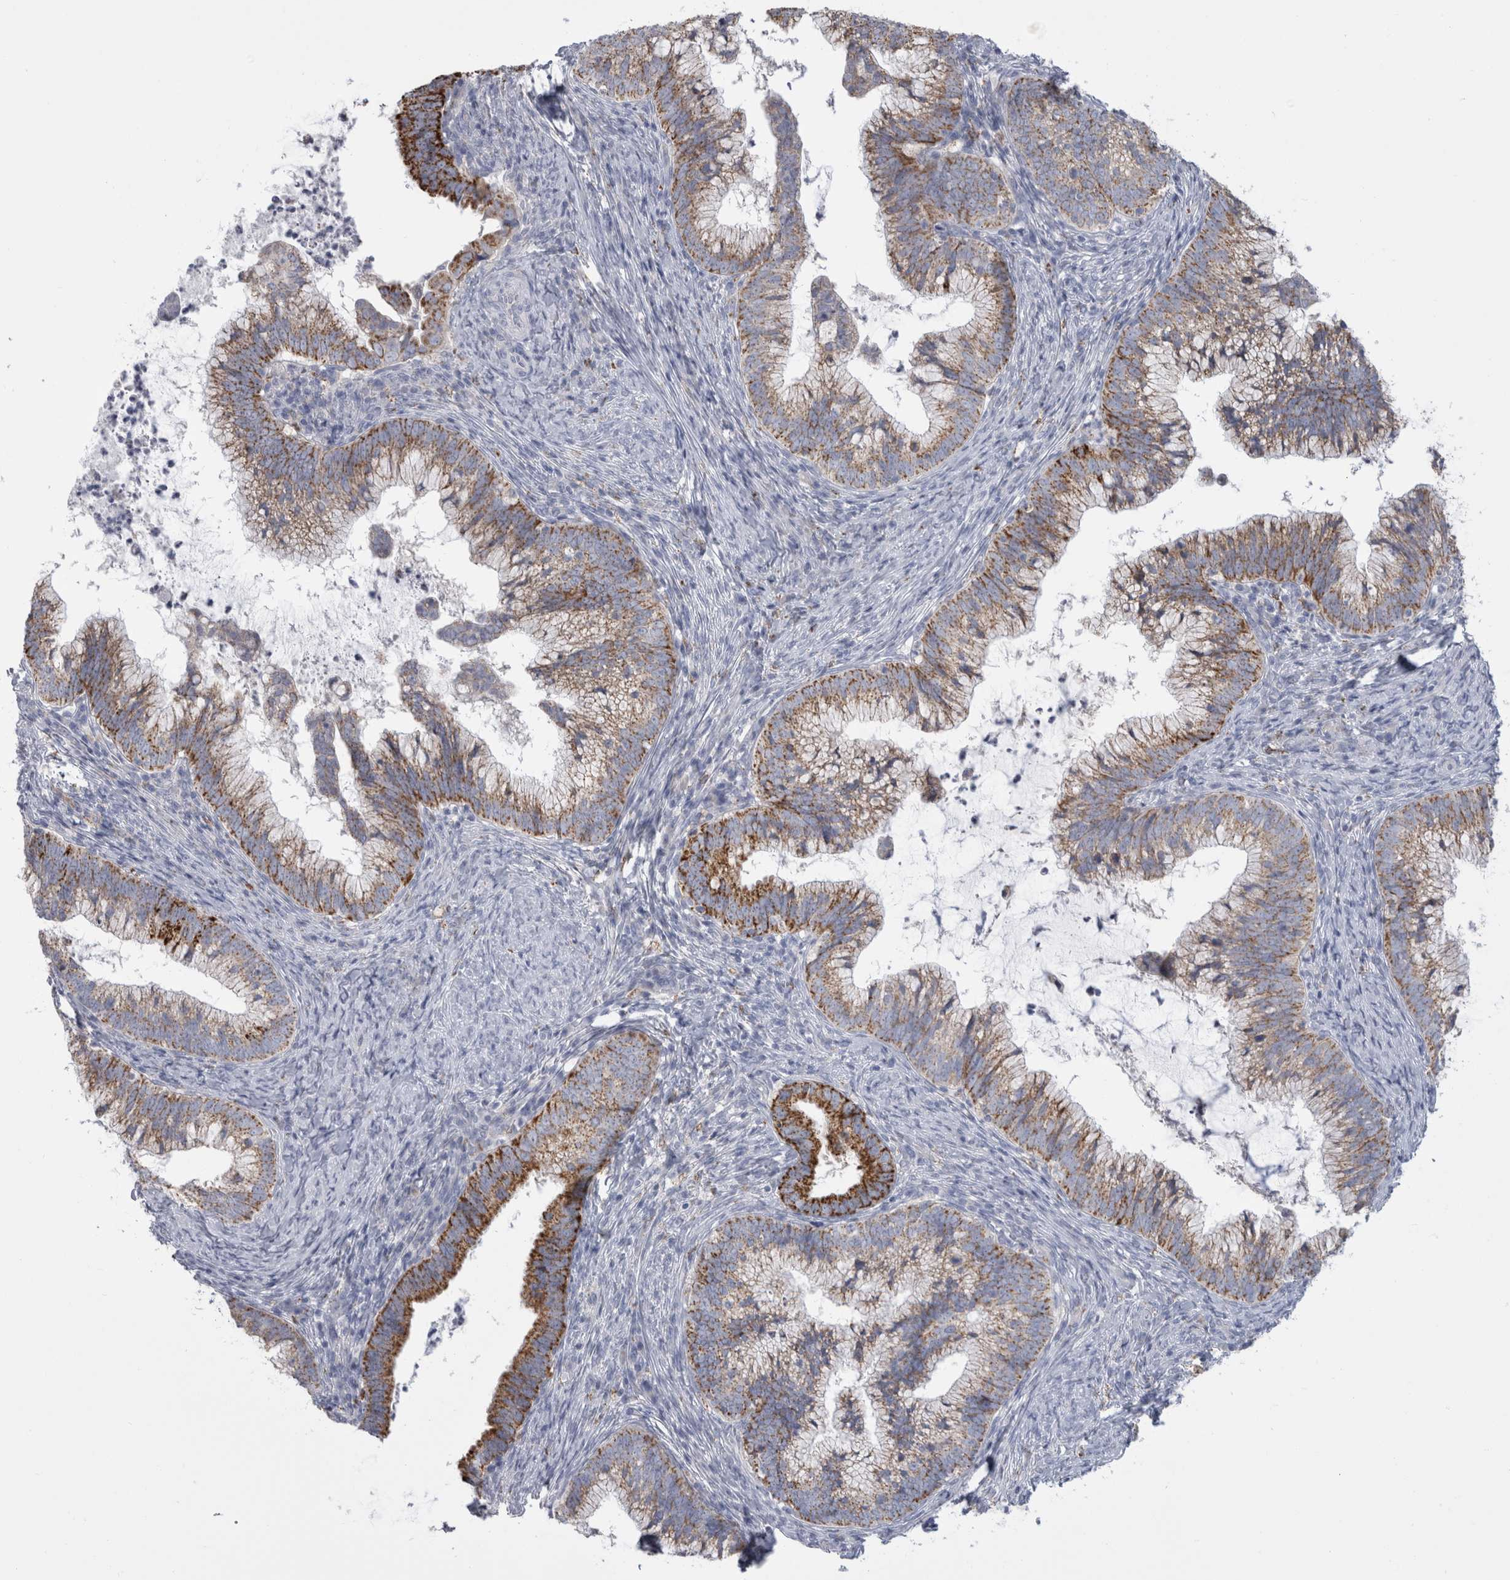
{"staining": {"intensity": "moderate", "quantity": ">75%", "location": "cytoplasmic/membranous"}, "tissue": "cervical cancer", "cell_type": "Tumor cells", "image_type": "cancer", "snomed": [{"axis": "morphology", "description": "Adenocarcinoma, NOS"}, {"axis": "topography", "description": "Cervix"}], "caption": "Protein expression analysis of cervical cancer (adenocarcinoma) shows moderate cytoplasmic/membranous positivity in approximately >75% of tumor cells.", "gene": "GATM", "patient": {"sex": "female", "age": 36}}